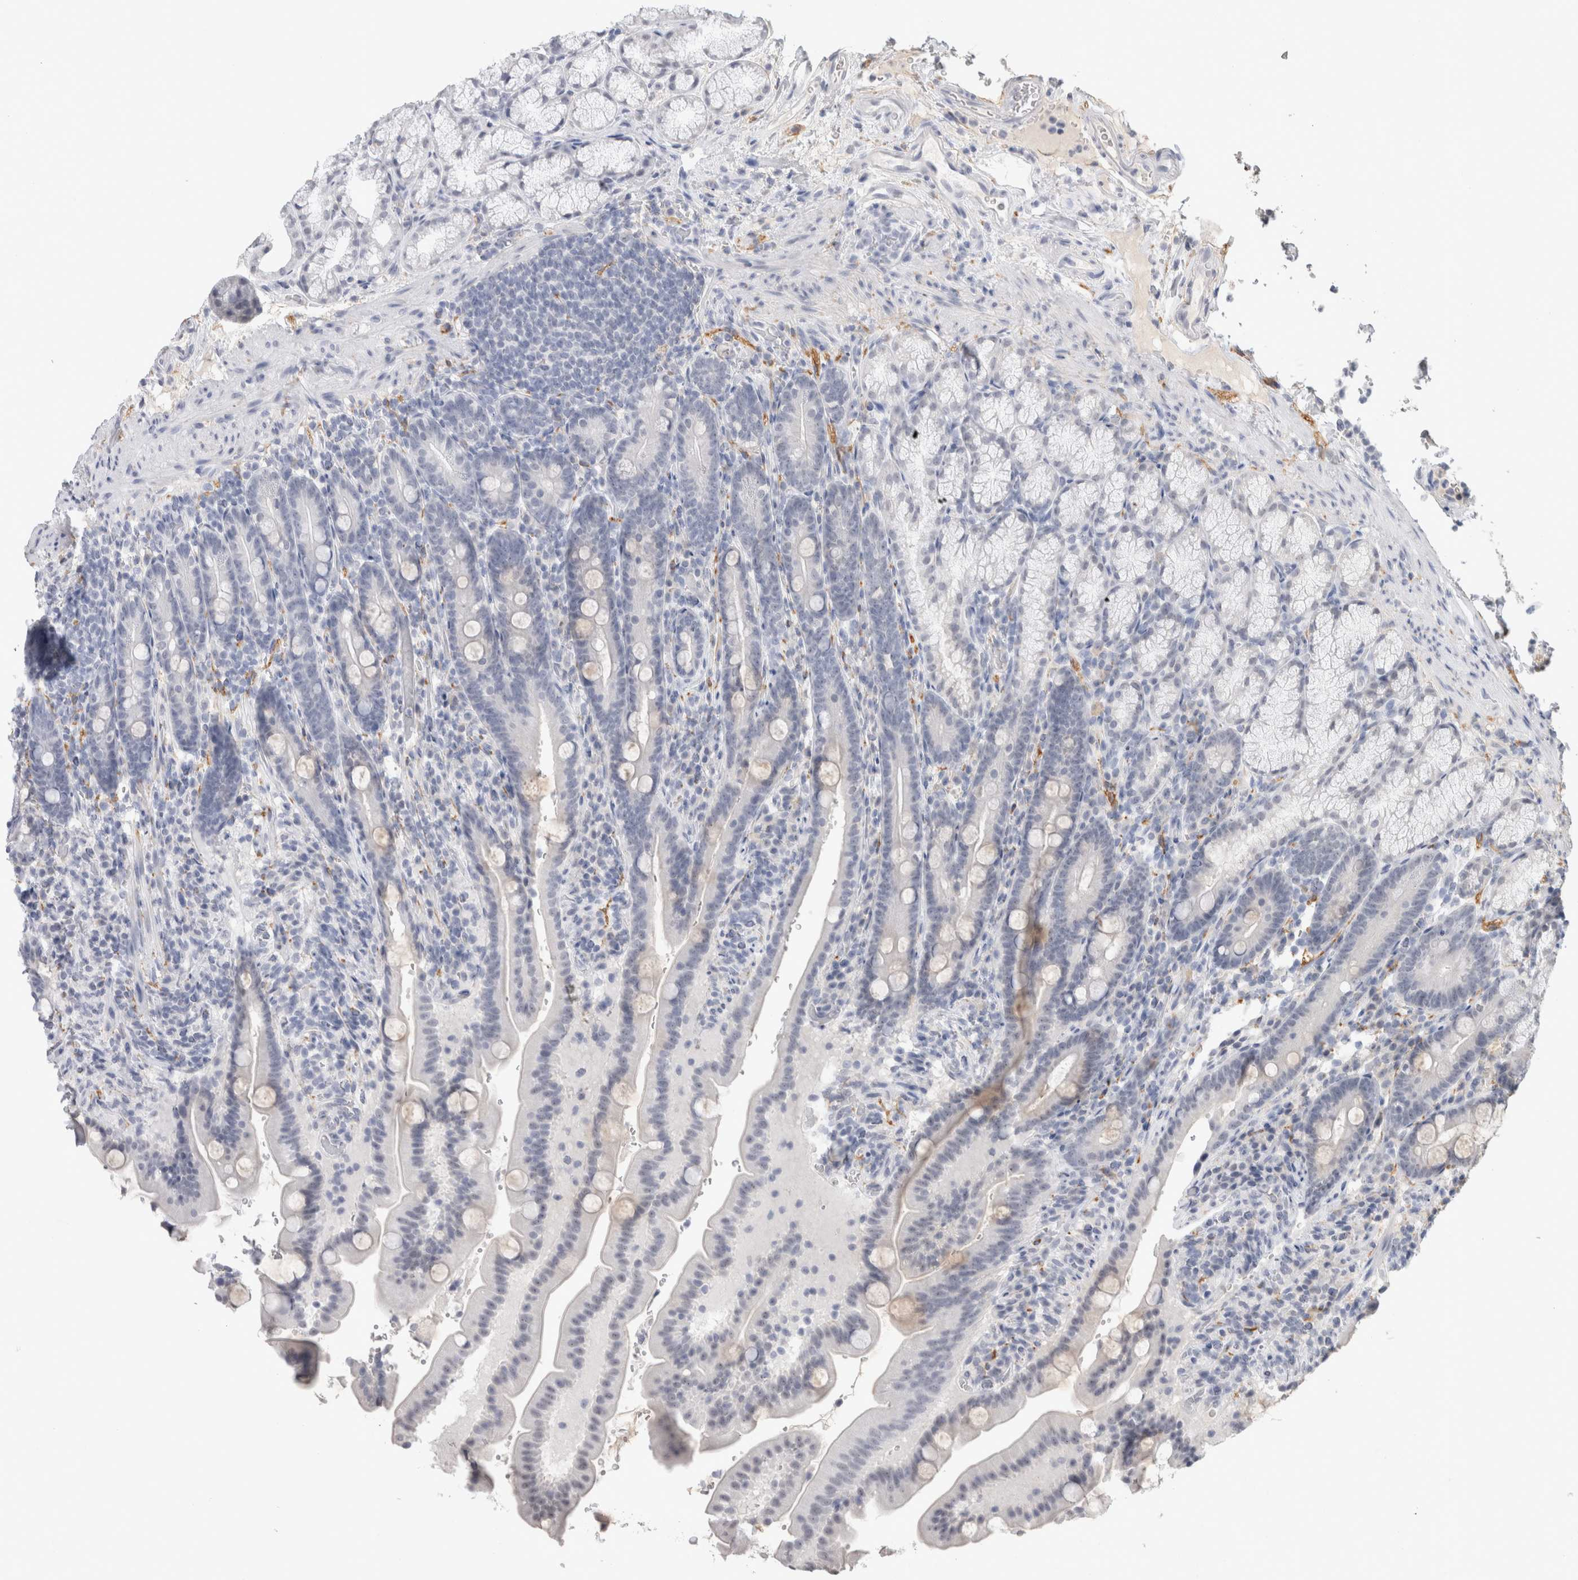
{"staining": {"intensity": "negative", "quantity": "none", "location": "none"}, "tissue": "duodenum", "cell_type": "Glandular cells", "image_type": "normal", "snomed": [{"axis": "morphology", "description": "Normal tissue, NOS"}, {"axis": "topography", "description": "Duodenum"}], "caption": "The immunohistochemistry (IHC) photomicrograph has no significant positivity in glandular cells of duodenum. The staining was performed using DAB (3,3'-diaminobenzidine) to visualize the protein expression in brown, while the nuclei were stained in blue with hematoxylin (Magnification: 20x).", "gene": "CADM3", "patient": {"sex": "male", "age": 54}}